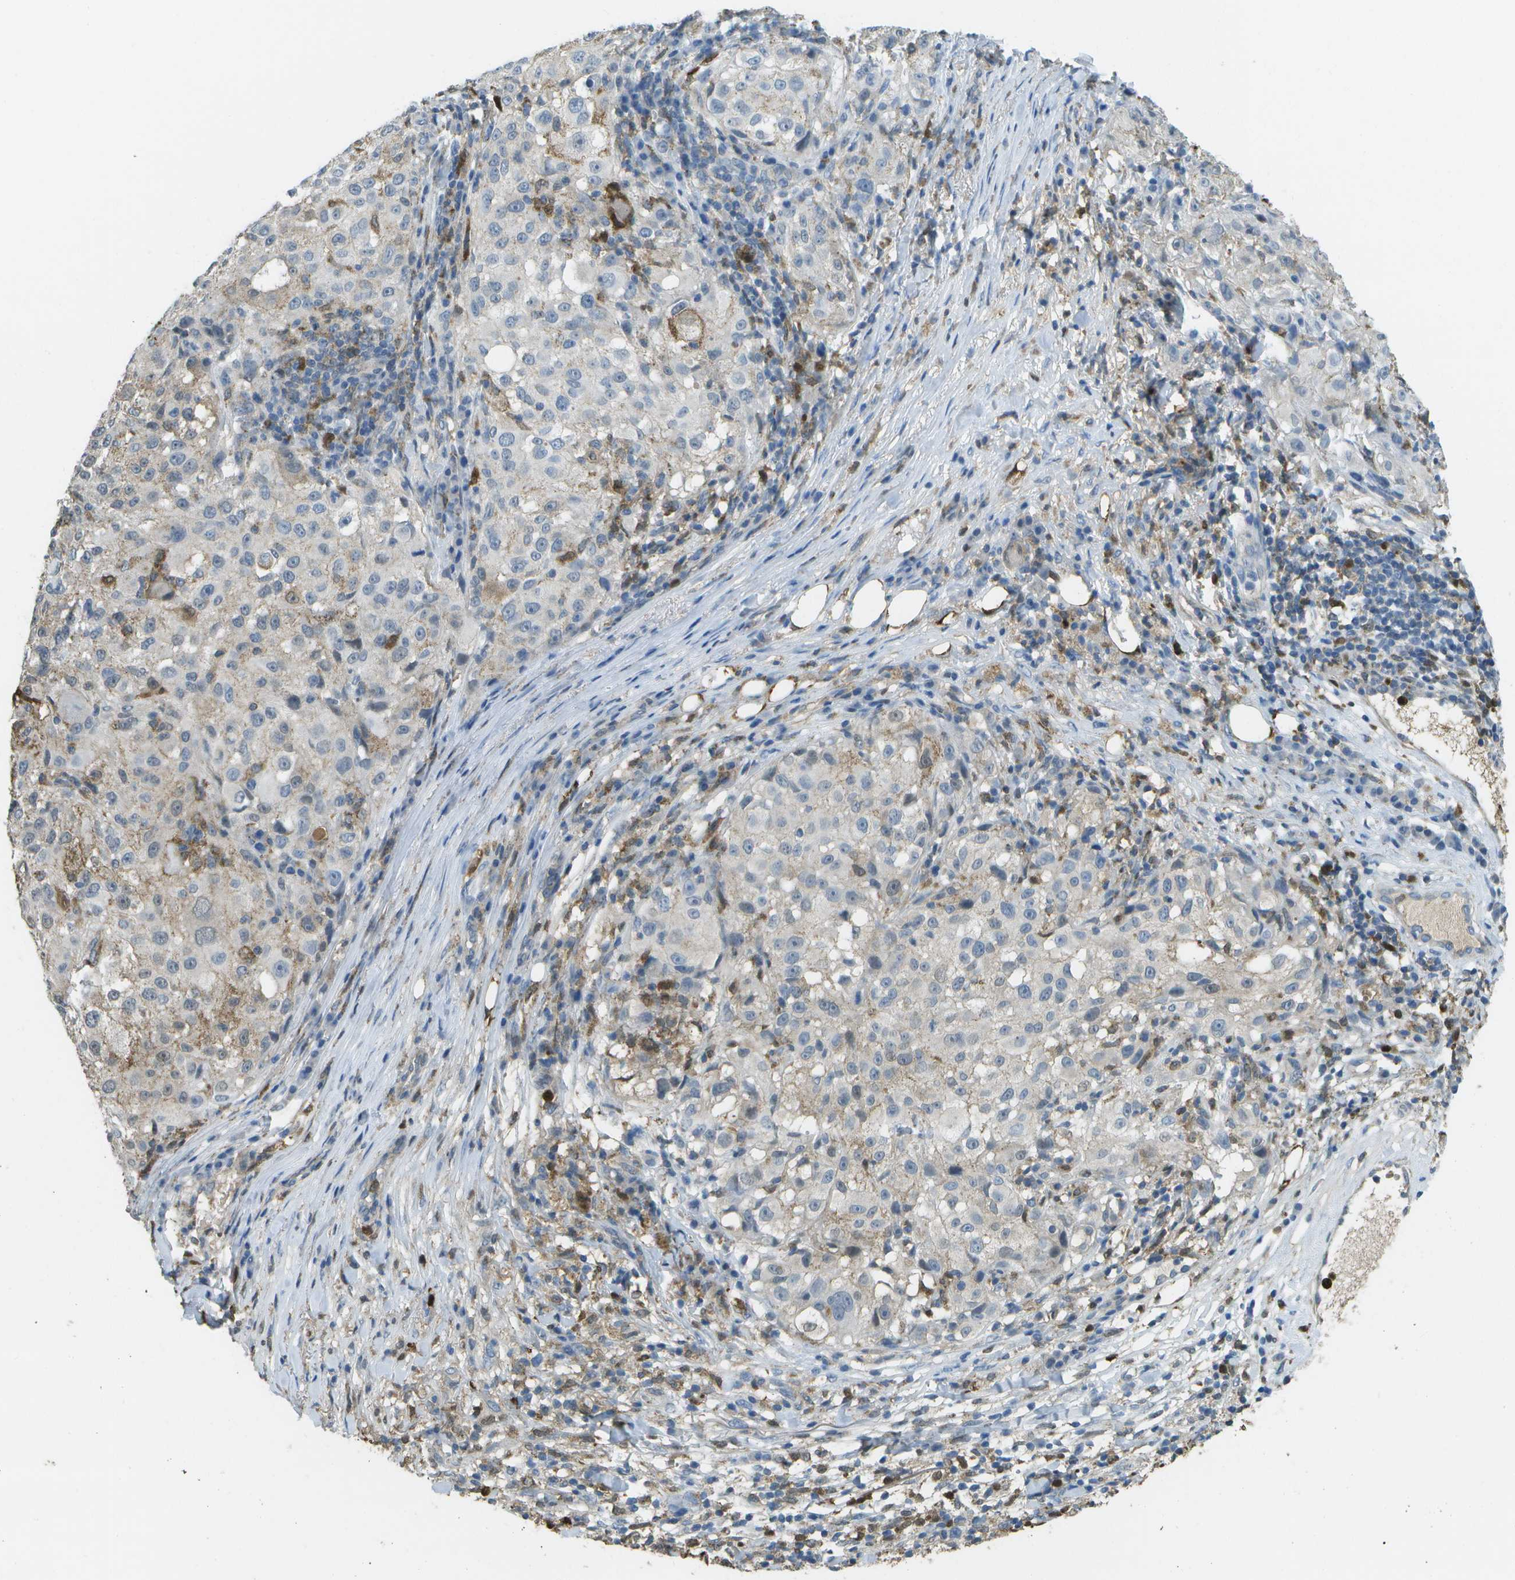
{"staining": {"intensity": "weak", "quantity": "<25%", "location": "cytoplasmic/membranous"}, "tissue": "melanoma", "cell_type": "Tumor cells", "image_type": "cancer", "snomed": [{"axis": "morphology", "description": "Necrosis, NOS"}, {"axis": "morphology", "description": "Malignant melanoma, NOS"}, {"axis": "topography", "description": "Skin"}], "caption": "IHC of human melanoma demonstrates no expression in tumor cells.", "gene": "CACHD1", "patient": {"sex": "female", "age": 87}}